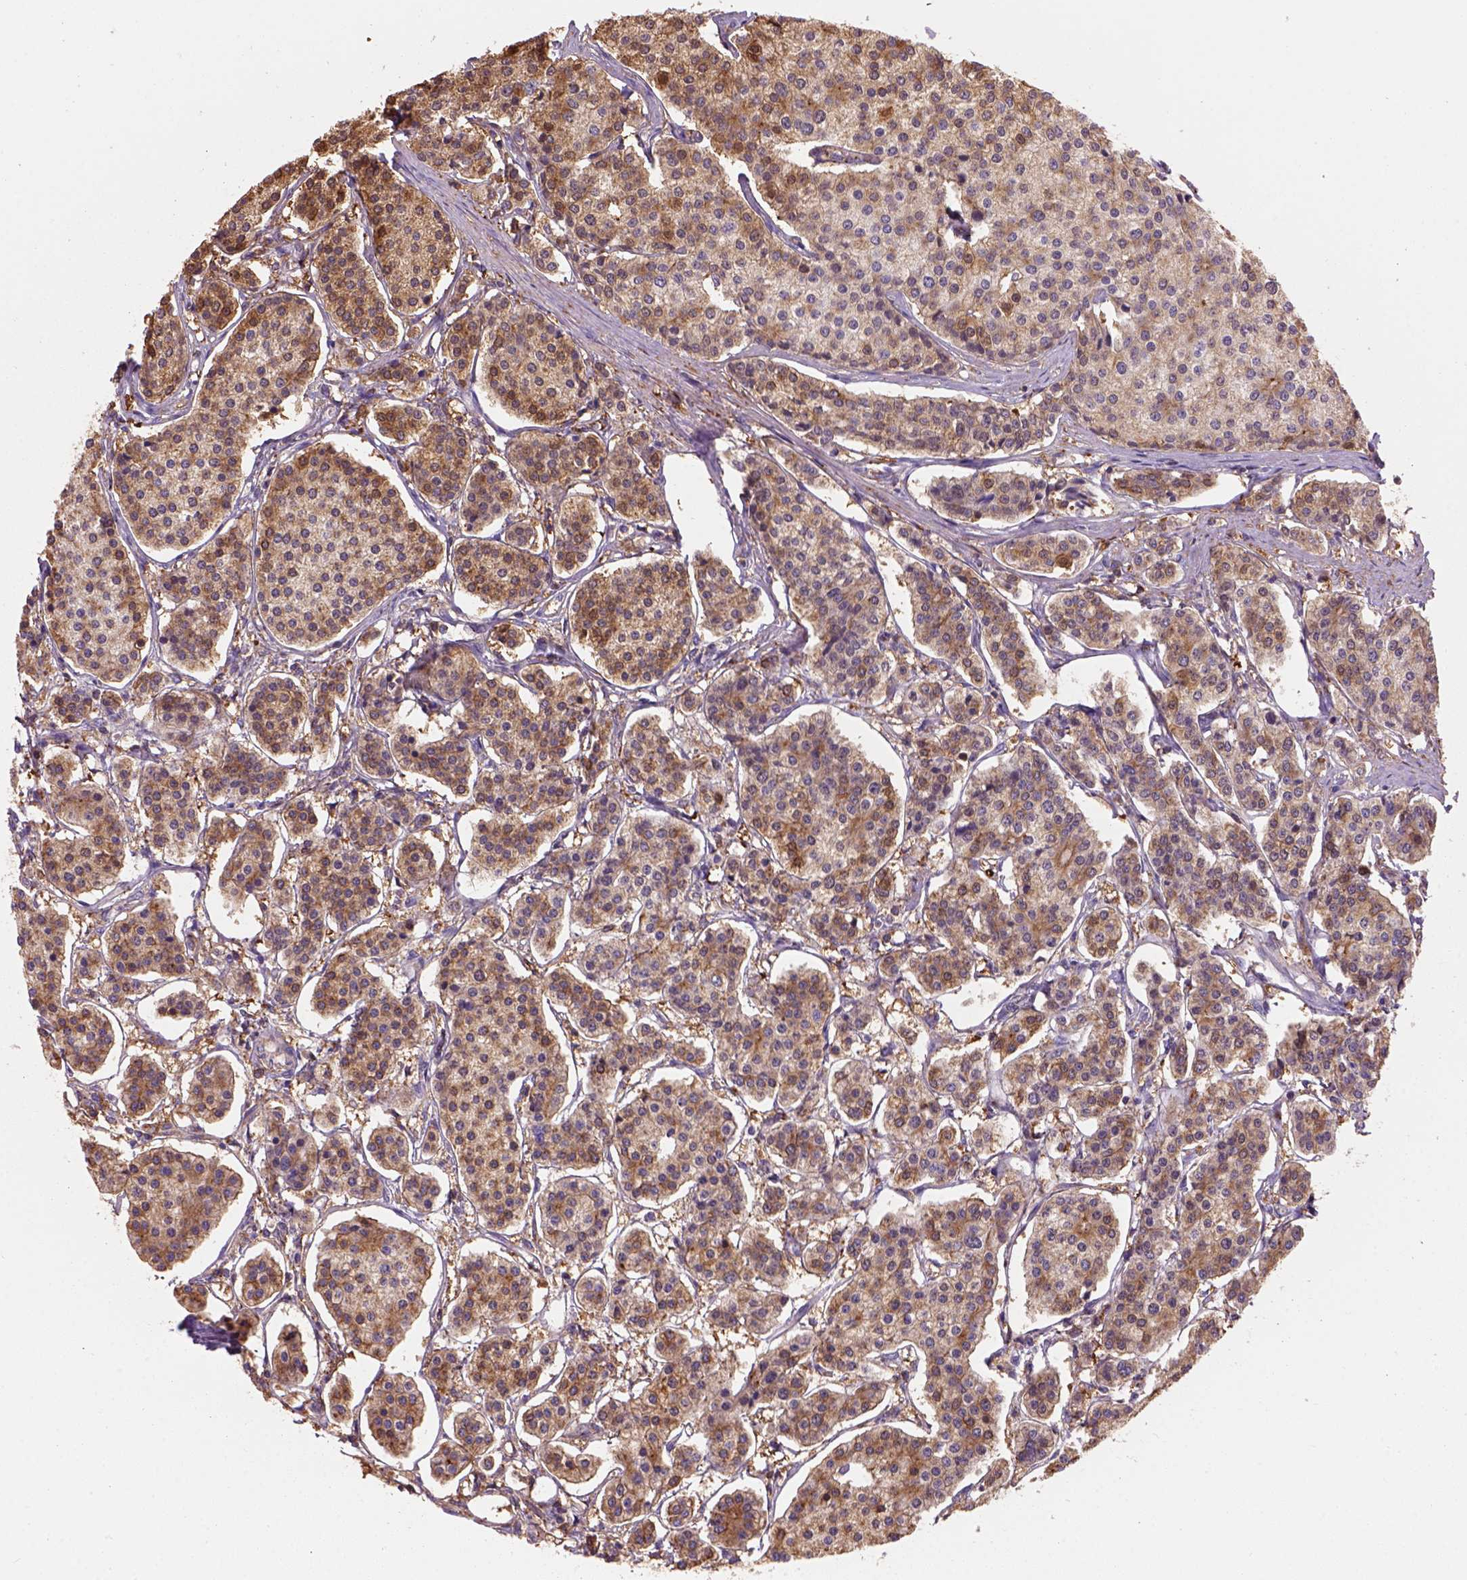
{"staining": {"intensity": "moderate", "quantity": ">75%", "location": "cytoplasmic/membranous"}, "tissue": "carcinoid", "cell_type": "Tumor cells", "image_type": "cancer", "snomed": [{"axis": "morphology", "description": "Carcinoid, malignant, NOS"}, {"axis": "topography", "description": "Small intestine"}], "caption": "An immunohistochemistry image of tumor tissue is shown. Protein staining in brown highlights moderate cytoplasmic/membranous positivity in carcinoid within tumor cells.", "gene": "GPRC5D", "patient": {"sex": "female", "age": 65}}